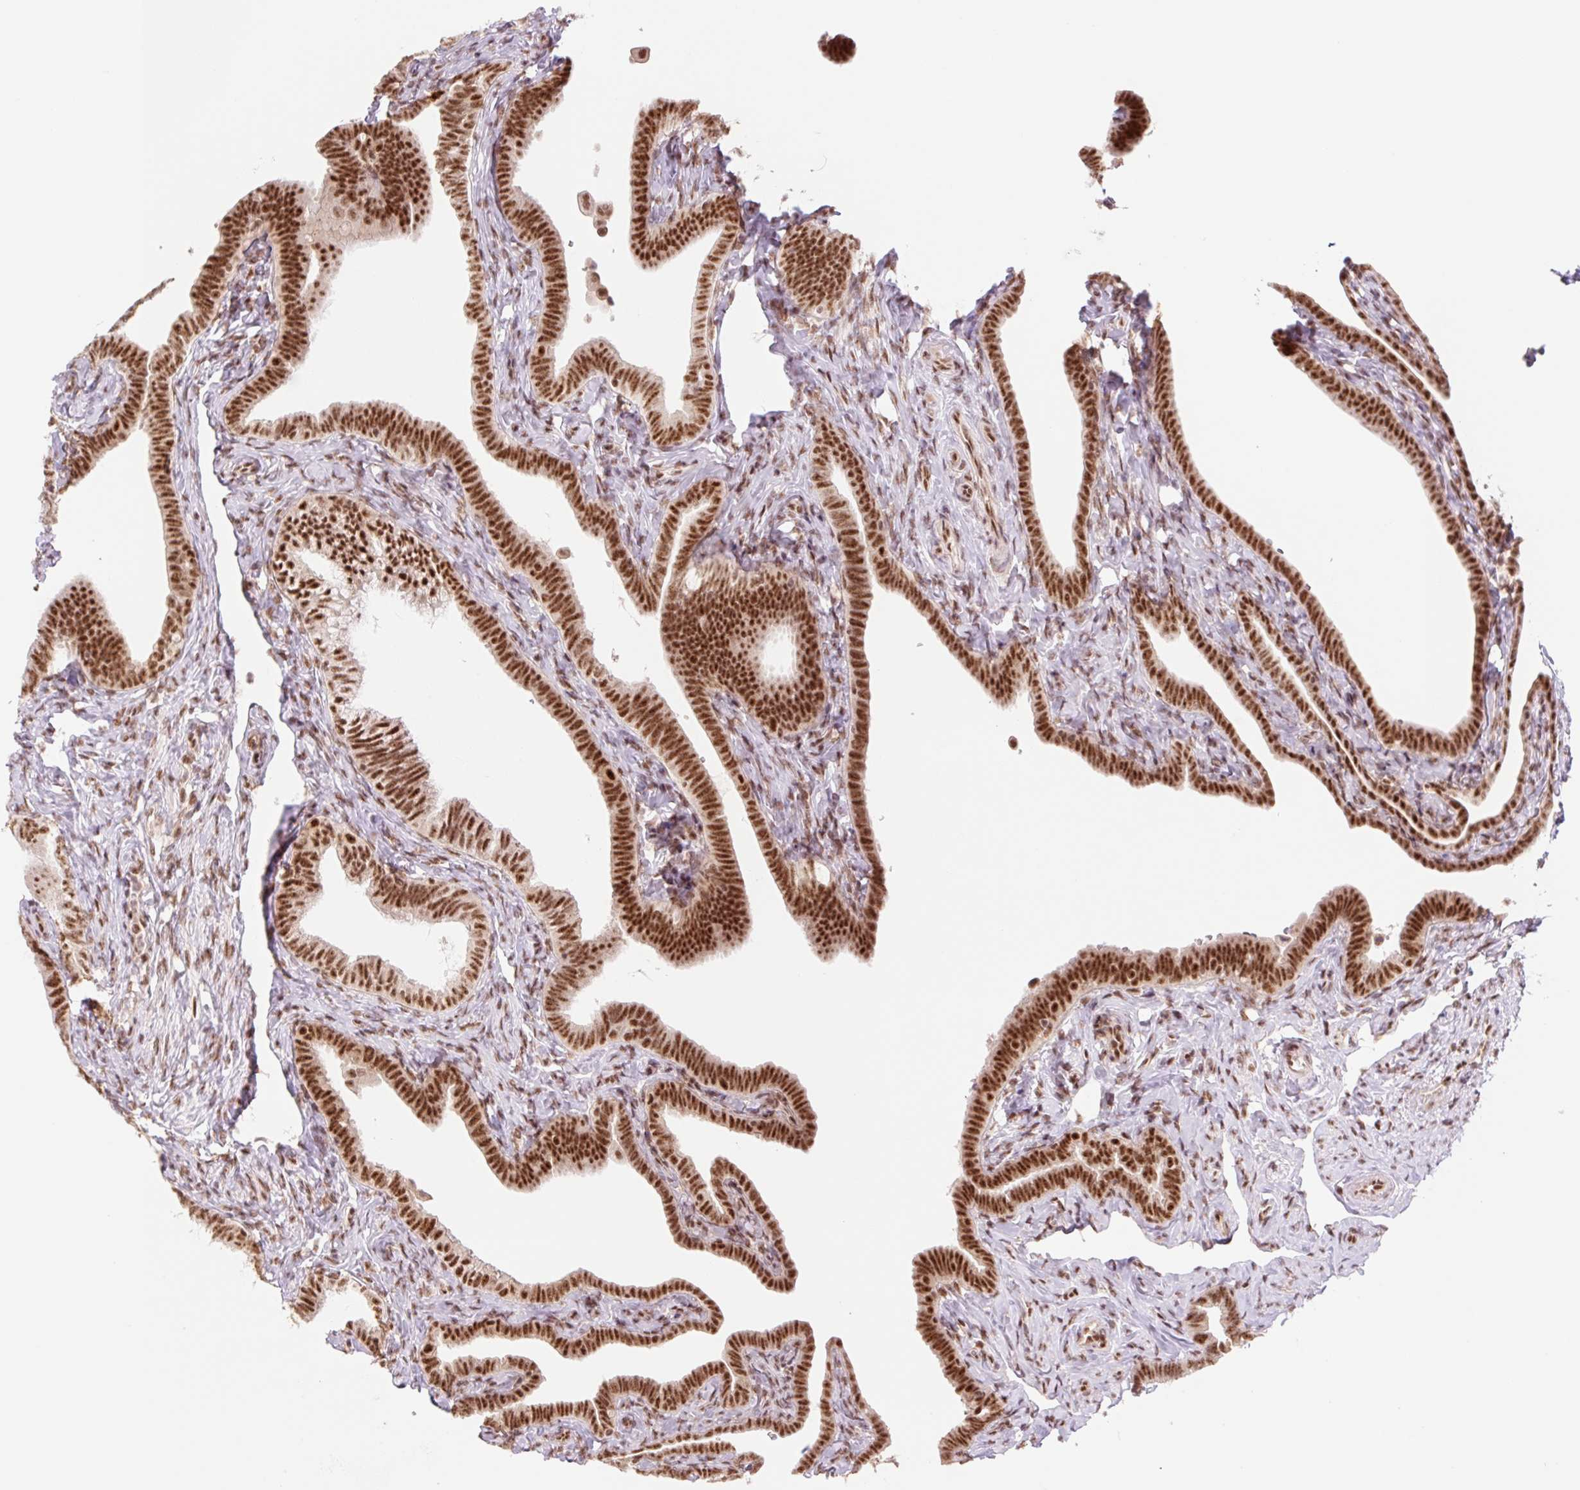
{"staining": {"intensity": "strong", "quantity": ">75%", "location": "nuclear"}, "tissue": "fallopian tube", "cell_type": "Glandular cells", "image_type": "normal", "snomed": [{"axis": "morphology", "description": "Normal tissue, NOS"}, {"axis": "topography", "description": "Fallopian tube"}], "caption": "An image showing strong nuclear expression in approximately >75% of glandular cells in normal fallopian tube, as visualized by brown immunohistochemical staining.", "gene": "PRDM11", "patient": {"sex": "female", "age": 69}}